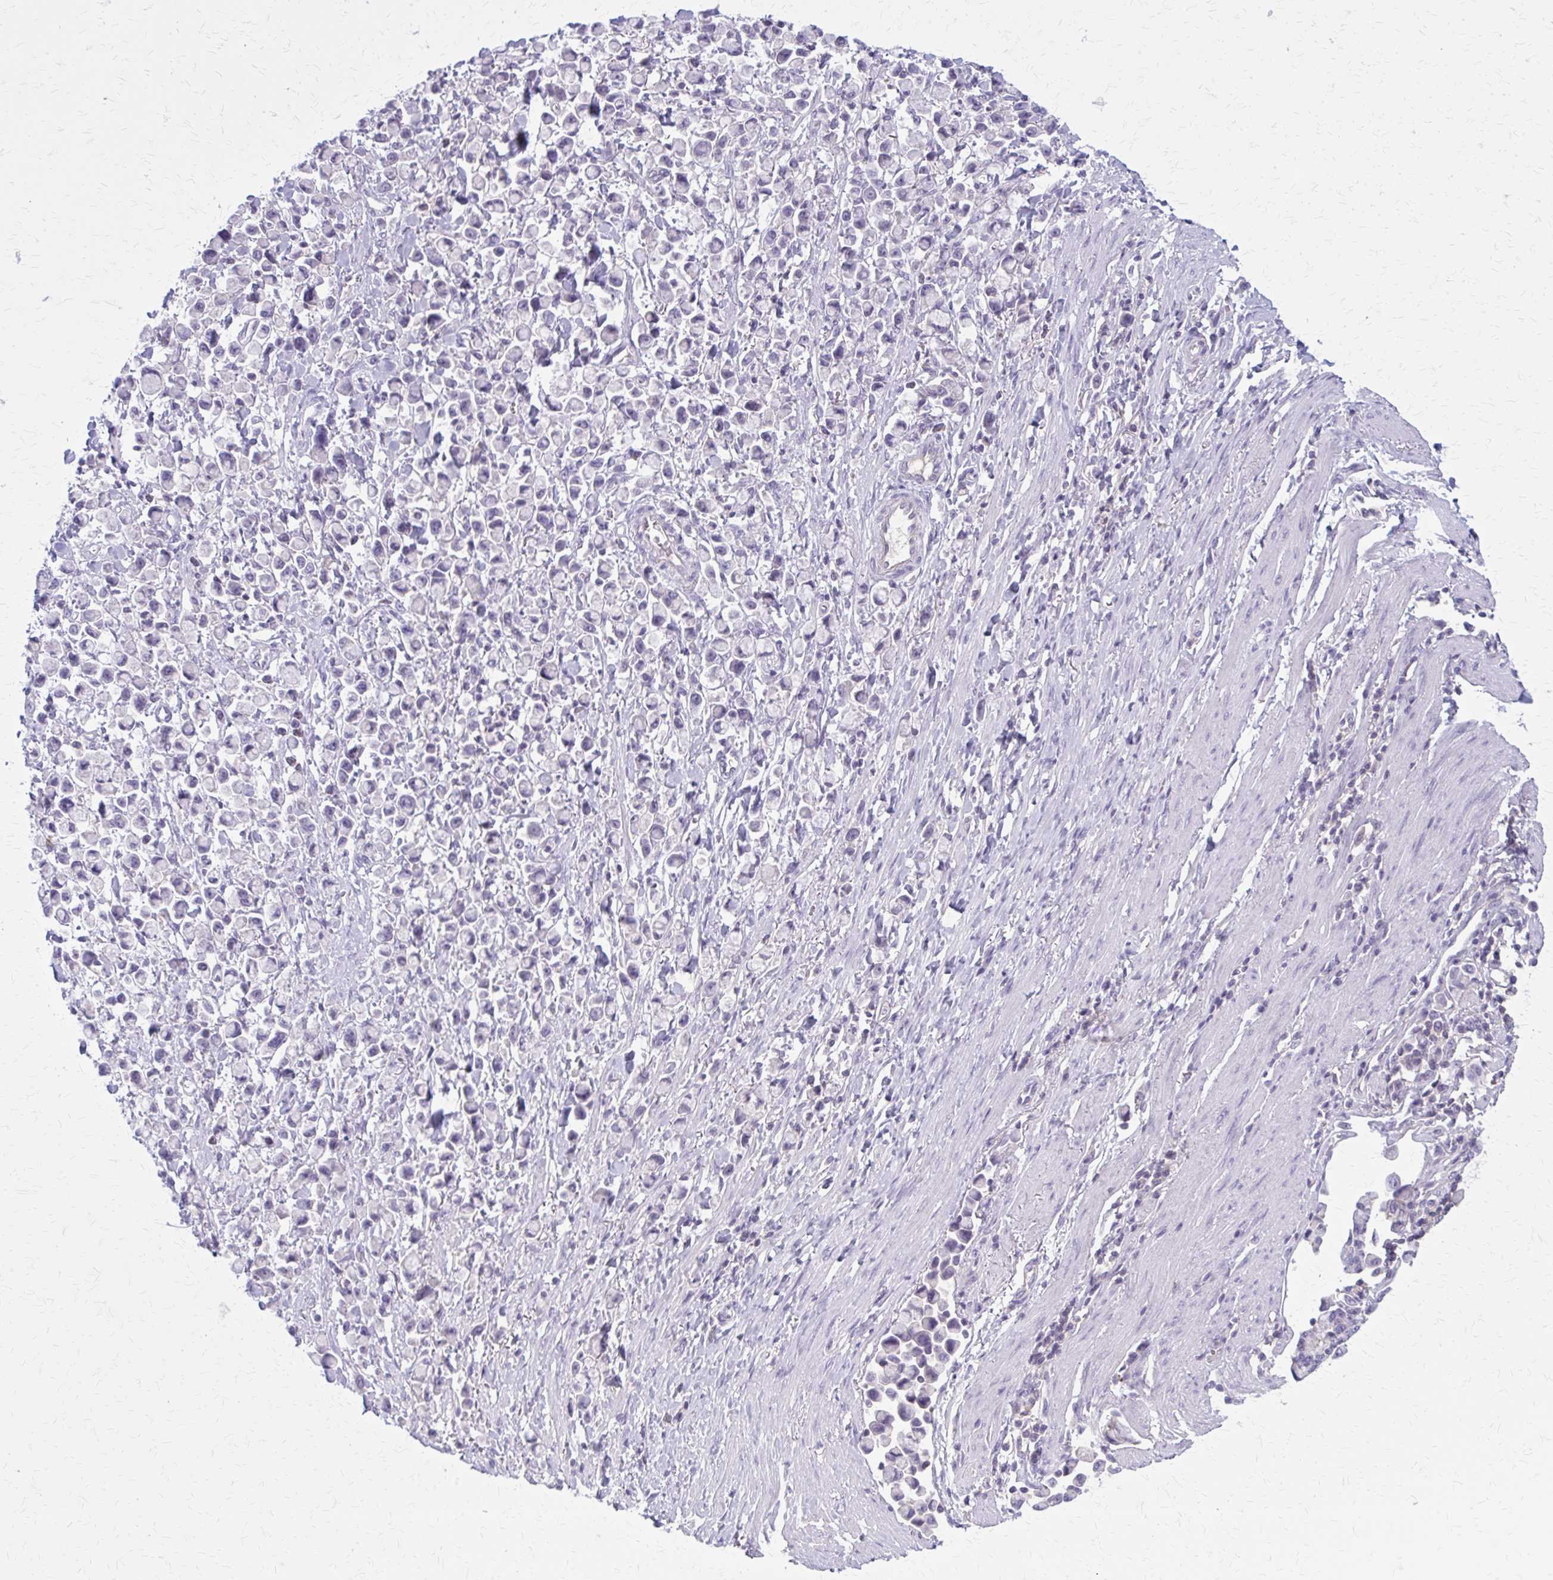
{"staining": {"intensity": "negative", "quantity": "none", "location": "none"}, "tissue": "stomach cancer", "cell_type": "Tumor cells", "image_type": "cancer", "snomed": [{"axis": "morphology", "description": "Adenocarcinoma, NOS"}, {"axis": "topography", "description": "Stomach"}], "caption": "The photomicrograph displays no significant positivity in tumor cells of stomach adenocarcinoma.", "gene": "OR4A47", "patient": {"sex": "female", "age": 81}}